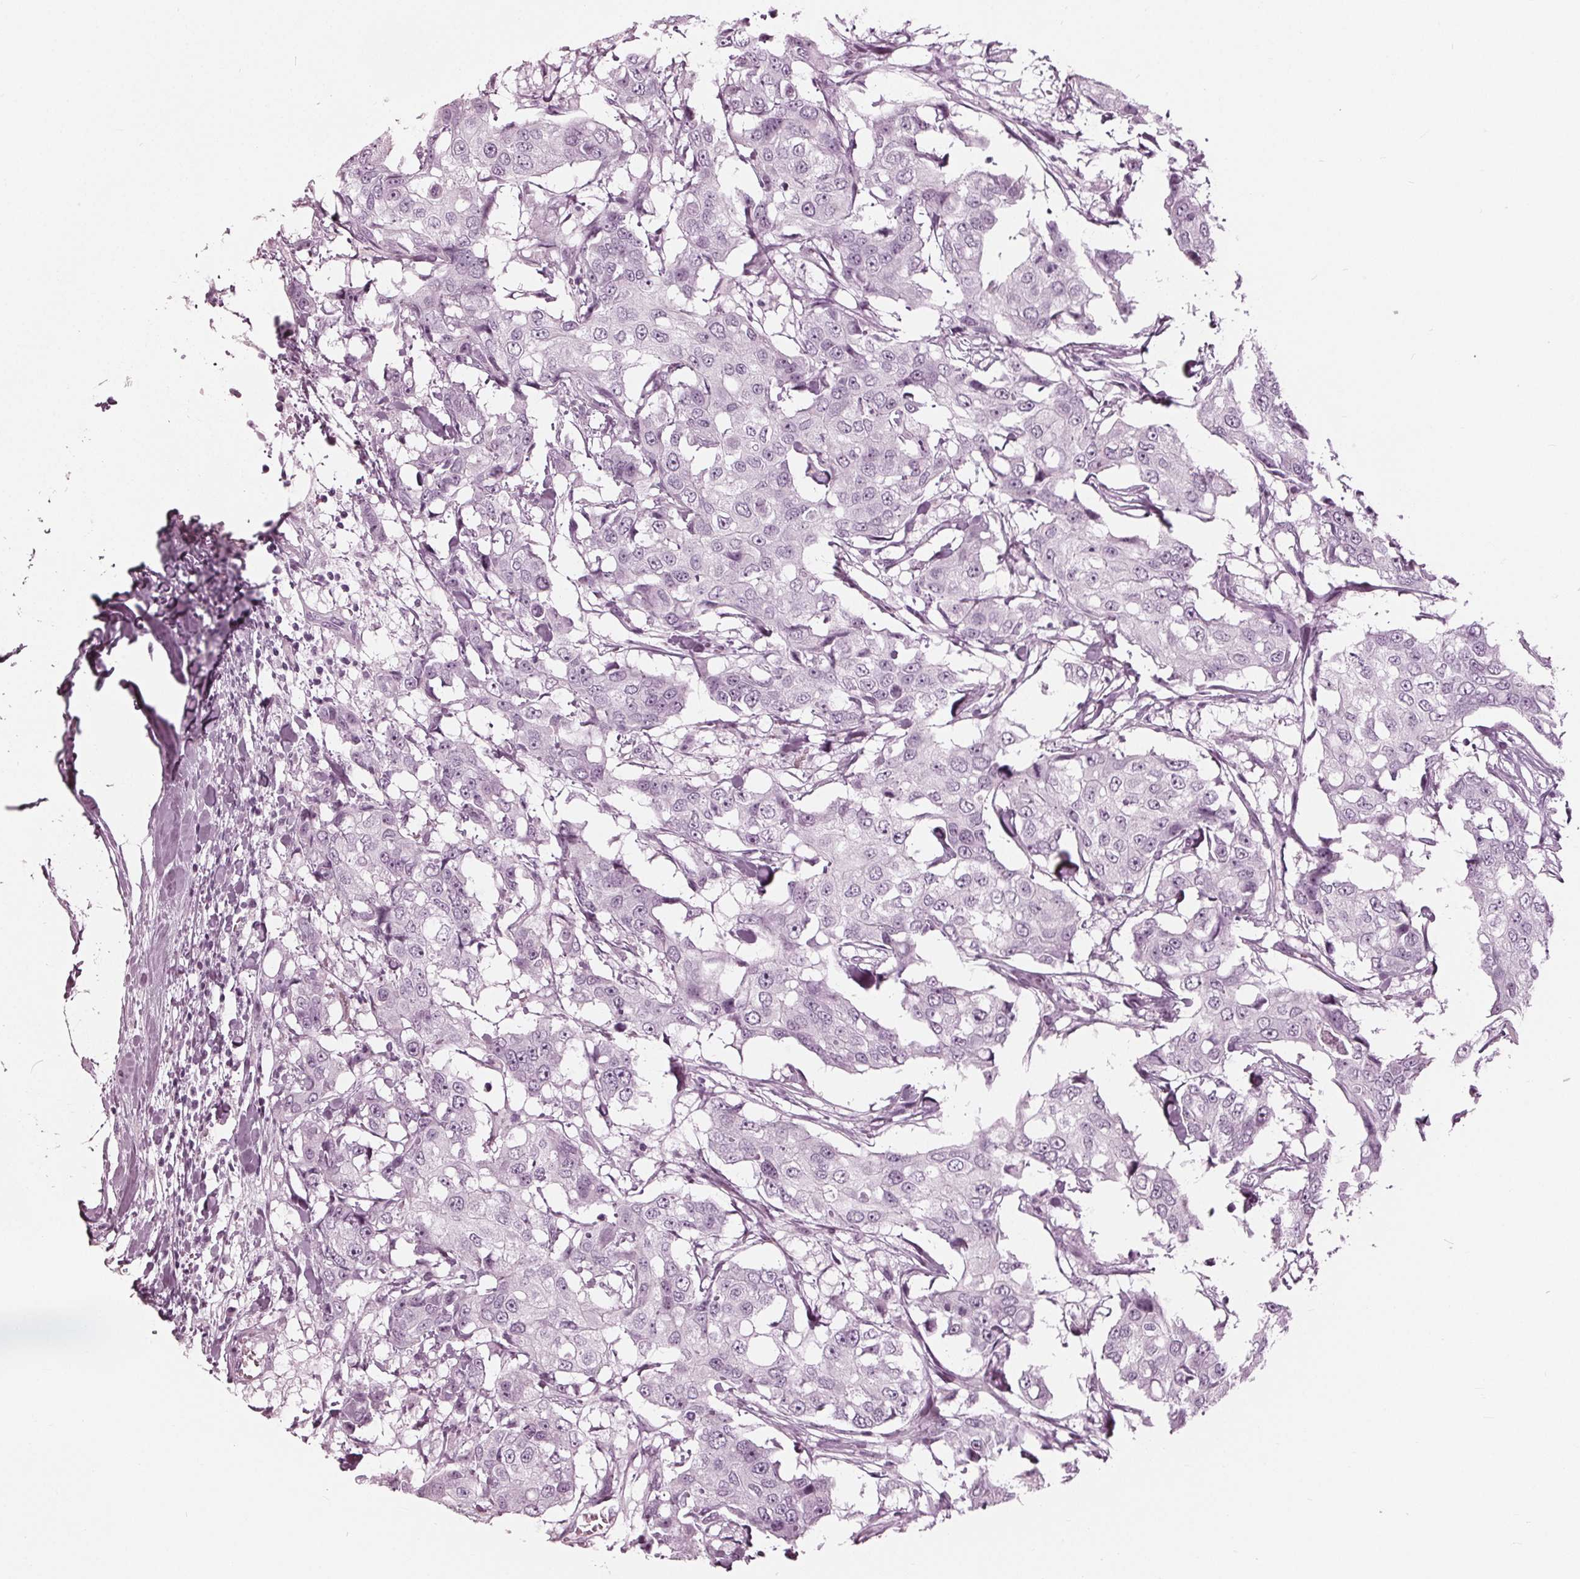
{"staining": {"intensity": "negative", "quantity": "none", "location": "none"}, "tissue": "breast cancer", "cell_type": "Tumor cells", "image_type": "cancer", "snomed": [{"axis": "morphology", "description": "Duct carcinoma"}, {"axis": "topography", "description": "Breast"}], "caption": "Immunohistochemistry of human breast intraductal carcinoma reveals no expression in tumor cells.", "gene": "KRT28", "patient": {"sex": "female", "age": 27}}